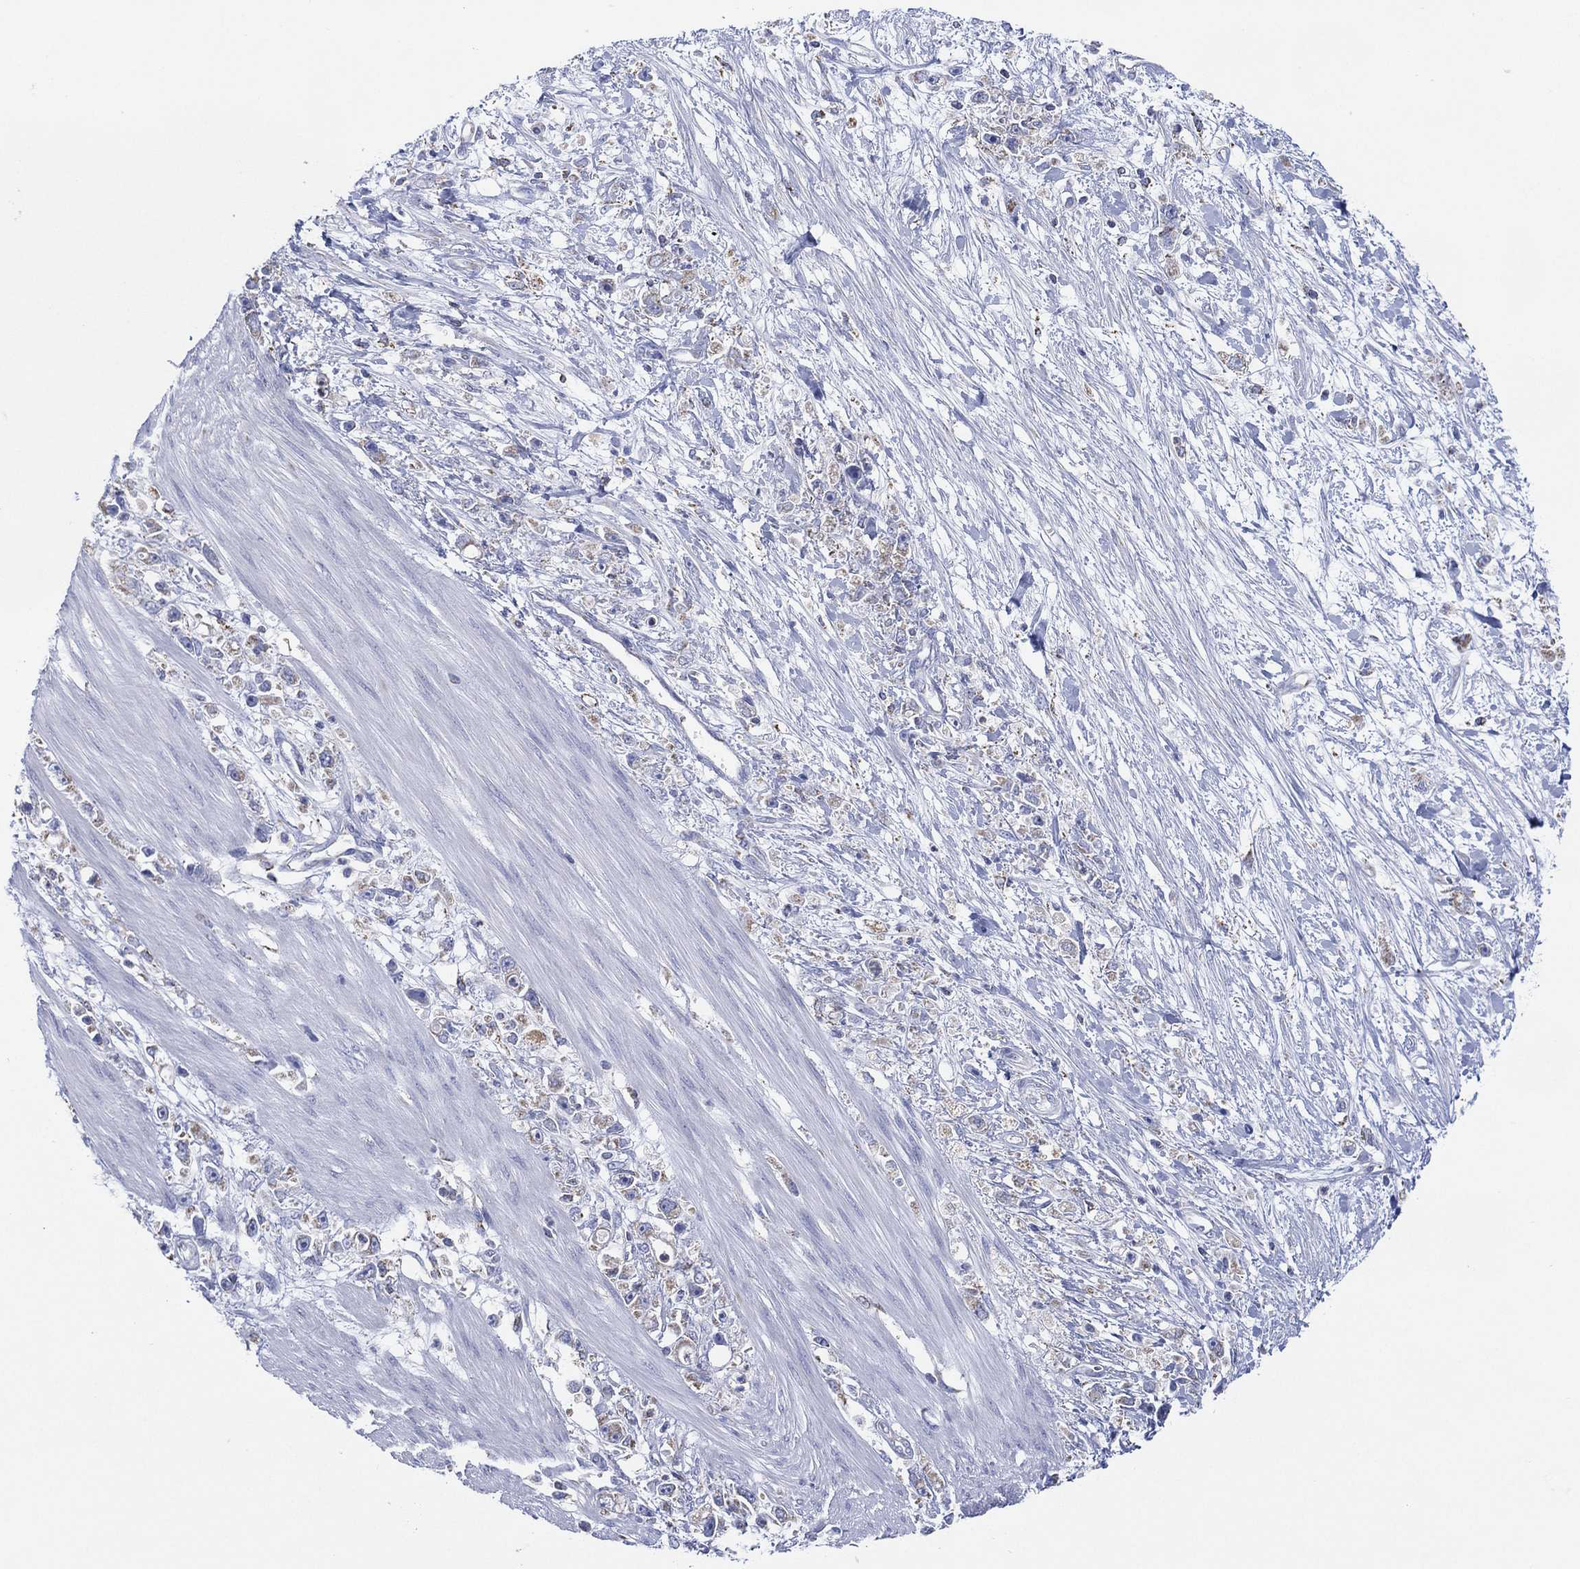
{"staining": {"intensity": "negative", "quantity": "none", "location": "none"}, "tissue": "stomach cancer", "cell_type": "Tumor cells", "image_type": "cancer", "snomed": [{"axis": "morphology", "description": "Adenocarcinoma, NOS"}, {"axis": "topography", "description": "Stomach"}], "caption": "Immunohistochemical staining of human adenocarcinoma (stomach) demonstrates no significant positivity in tumor cells. The staining was performed using DAB to visualize the protein expression in brown, while the nuclei were stained in blue with hematoxylin (Magnification: 20x).", "gene": "CFTR", "patient": {"sex": "female", "age": 59}}